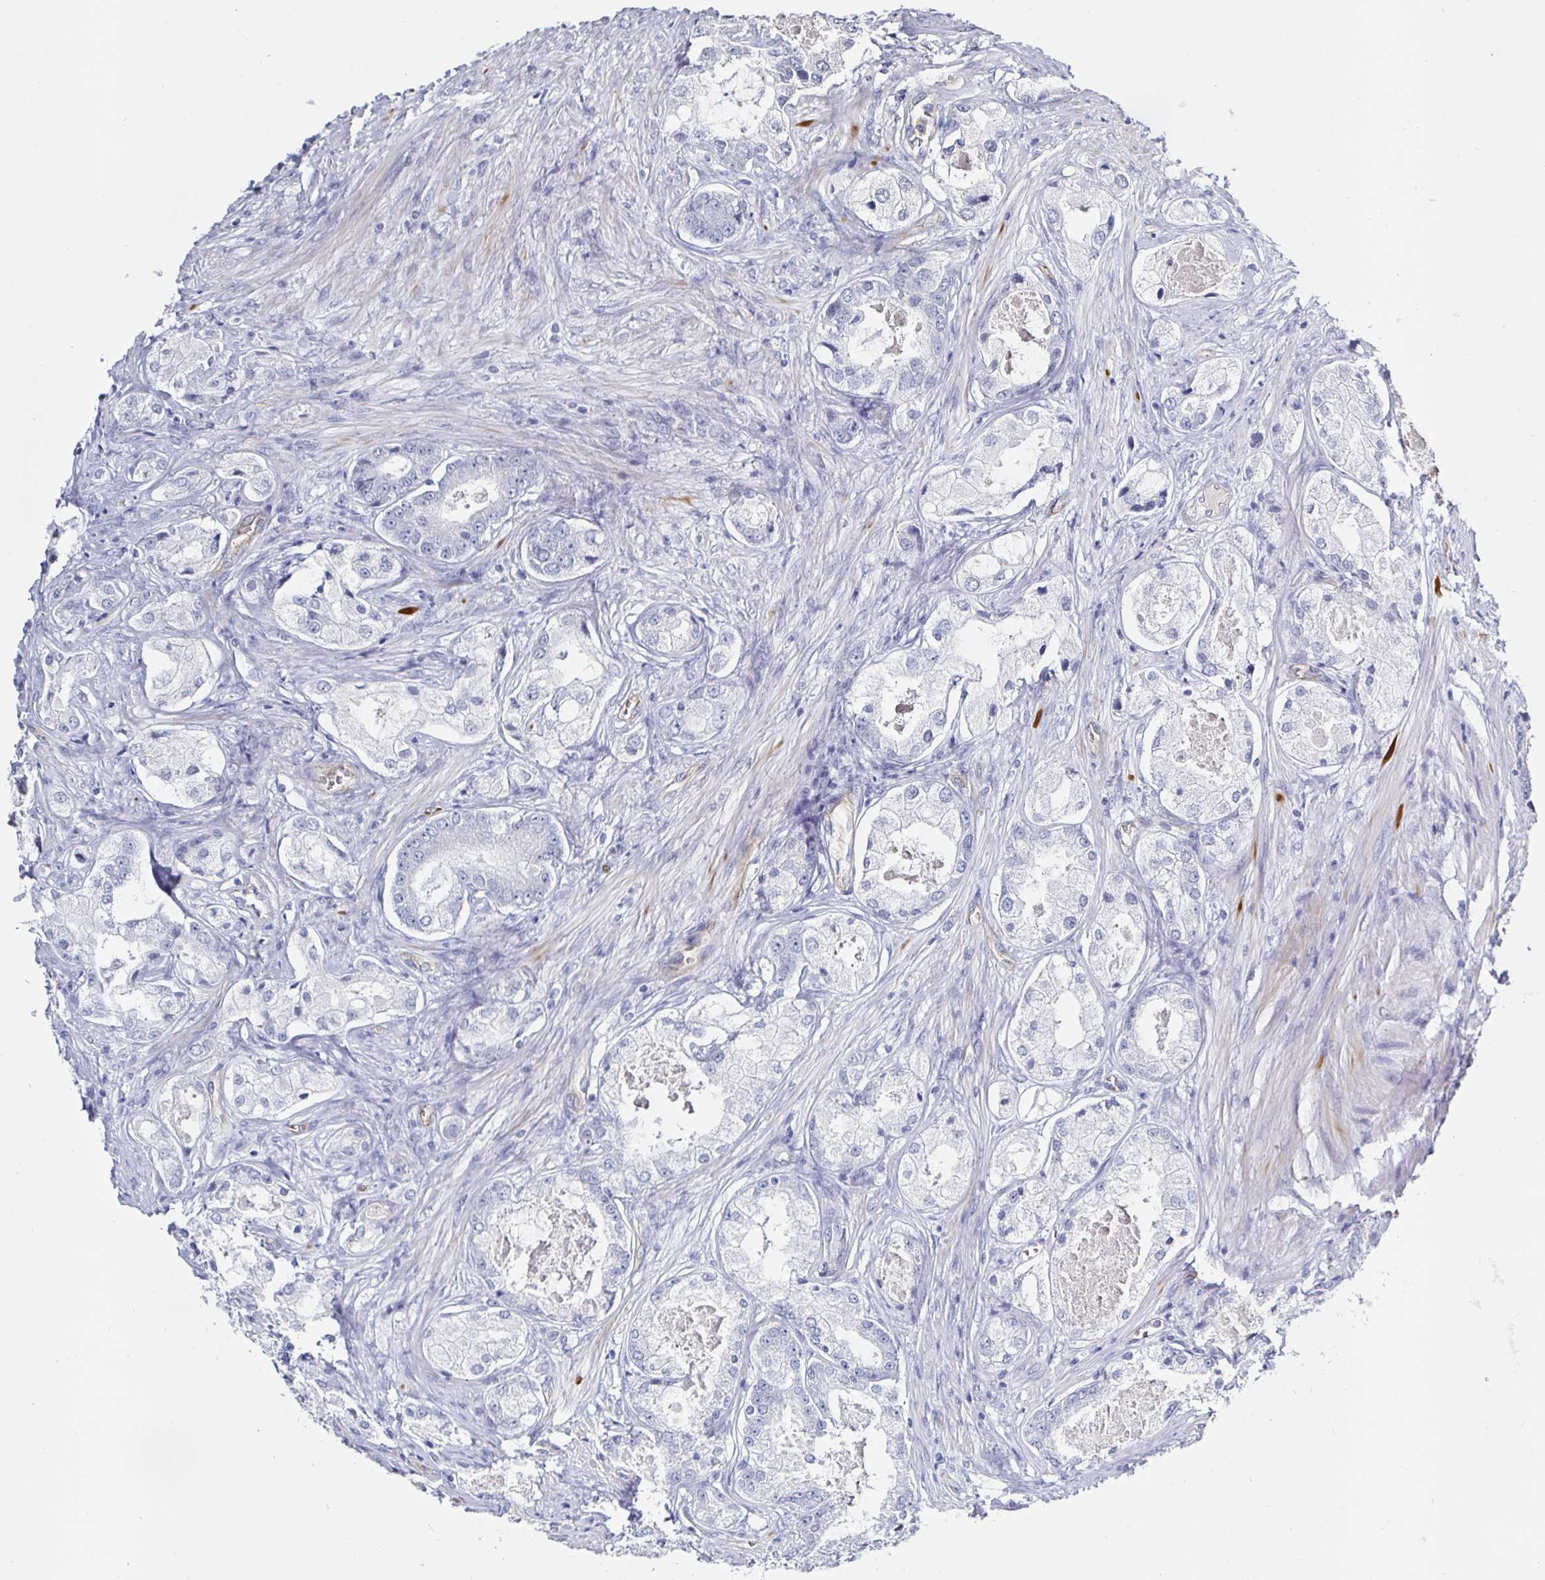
{"staining": {"intensity": "negative", "quantity": "none", "location": "none"}, "tissue": "prostate cancer", "cell_type": "Tumor cells", "image_type": "cancer", "snomed": [{"axis": "morphology", "description": "Adenocarcinoma, Low grade"}, {"axis": "topography", "description": "Prostate"}], "caption": "Immunohistochemistry (IHC) micrograph of neoplastic tissue: prostate cancer stained with DAB shows no significant protein staining in tumor cells.", "gene": "ACSBG2", "patient": {"sex": "male", "age": 68}}